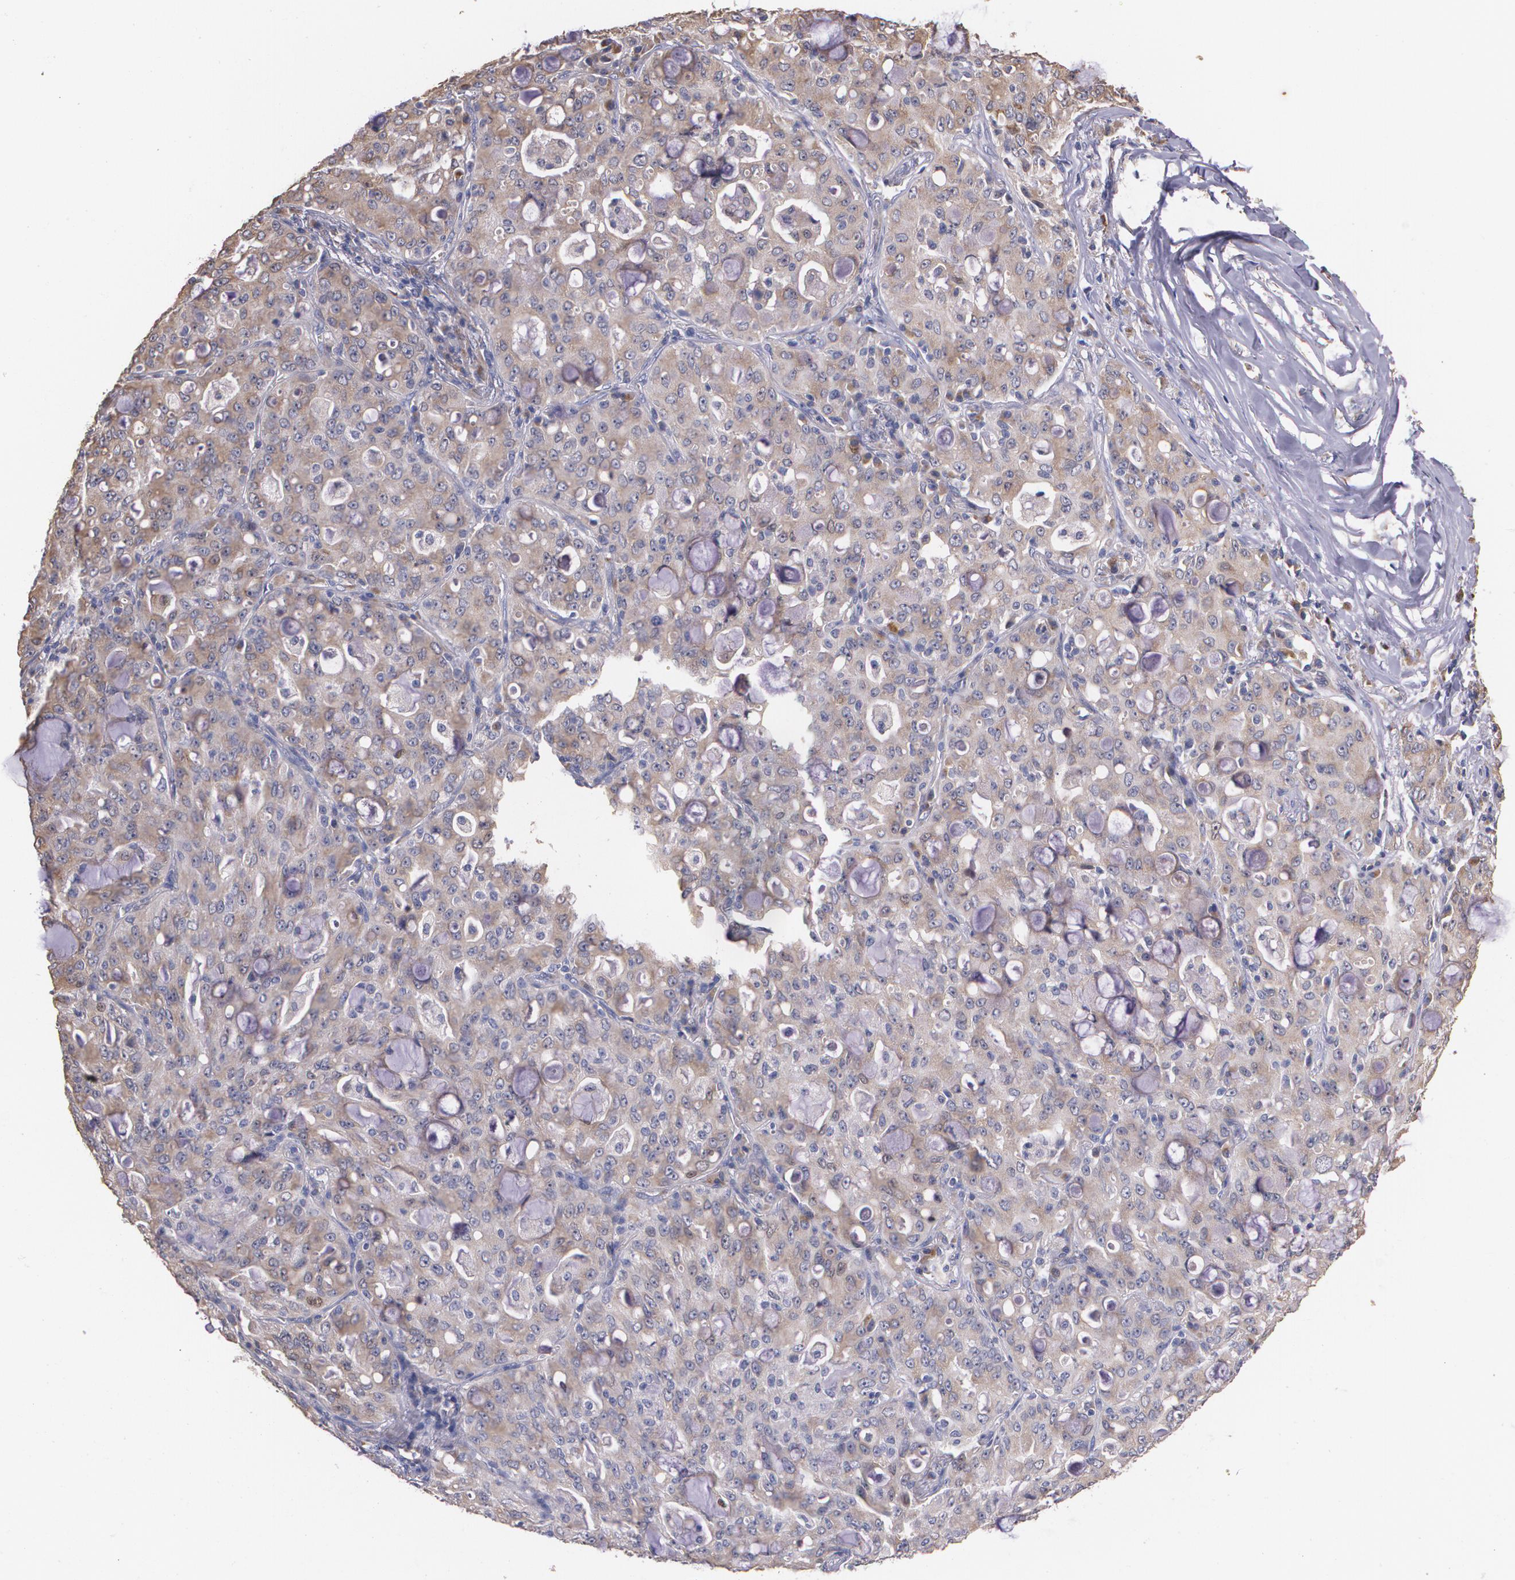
{"staining": {"intensity": "moderate", "quantity": ">75%", "location": "cytoplasmic/membranous"}, "tissue": "lung cancer", "cell_type": "Tumor cells", "image_type": "cancer", "snomed": [{"axis": "morphology", "description": "Adenocarcinoma, NOS"}, {"axis": "topography", "description": "Lung"}], "caption": "Moderate cytoplasmic/membranous expression for a protein is identified in approximately >75% of tumor cells of lung cancer using immunohistochemistry (IHC).", "gene": "ATF3", "patient": {"sex": "female", "age": 44}}